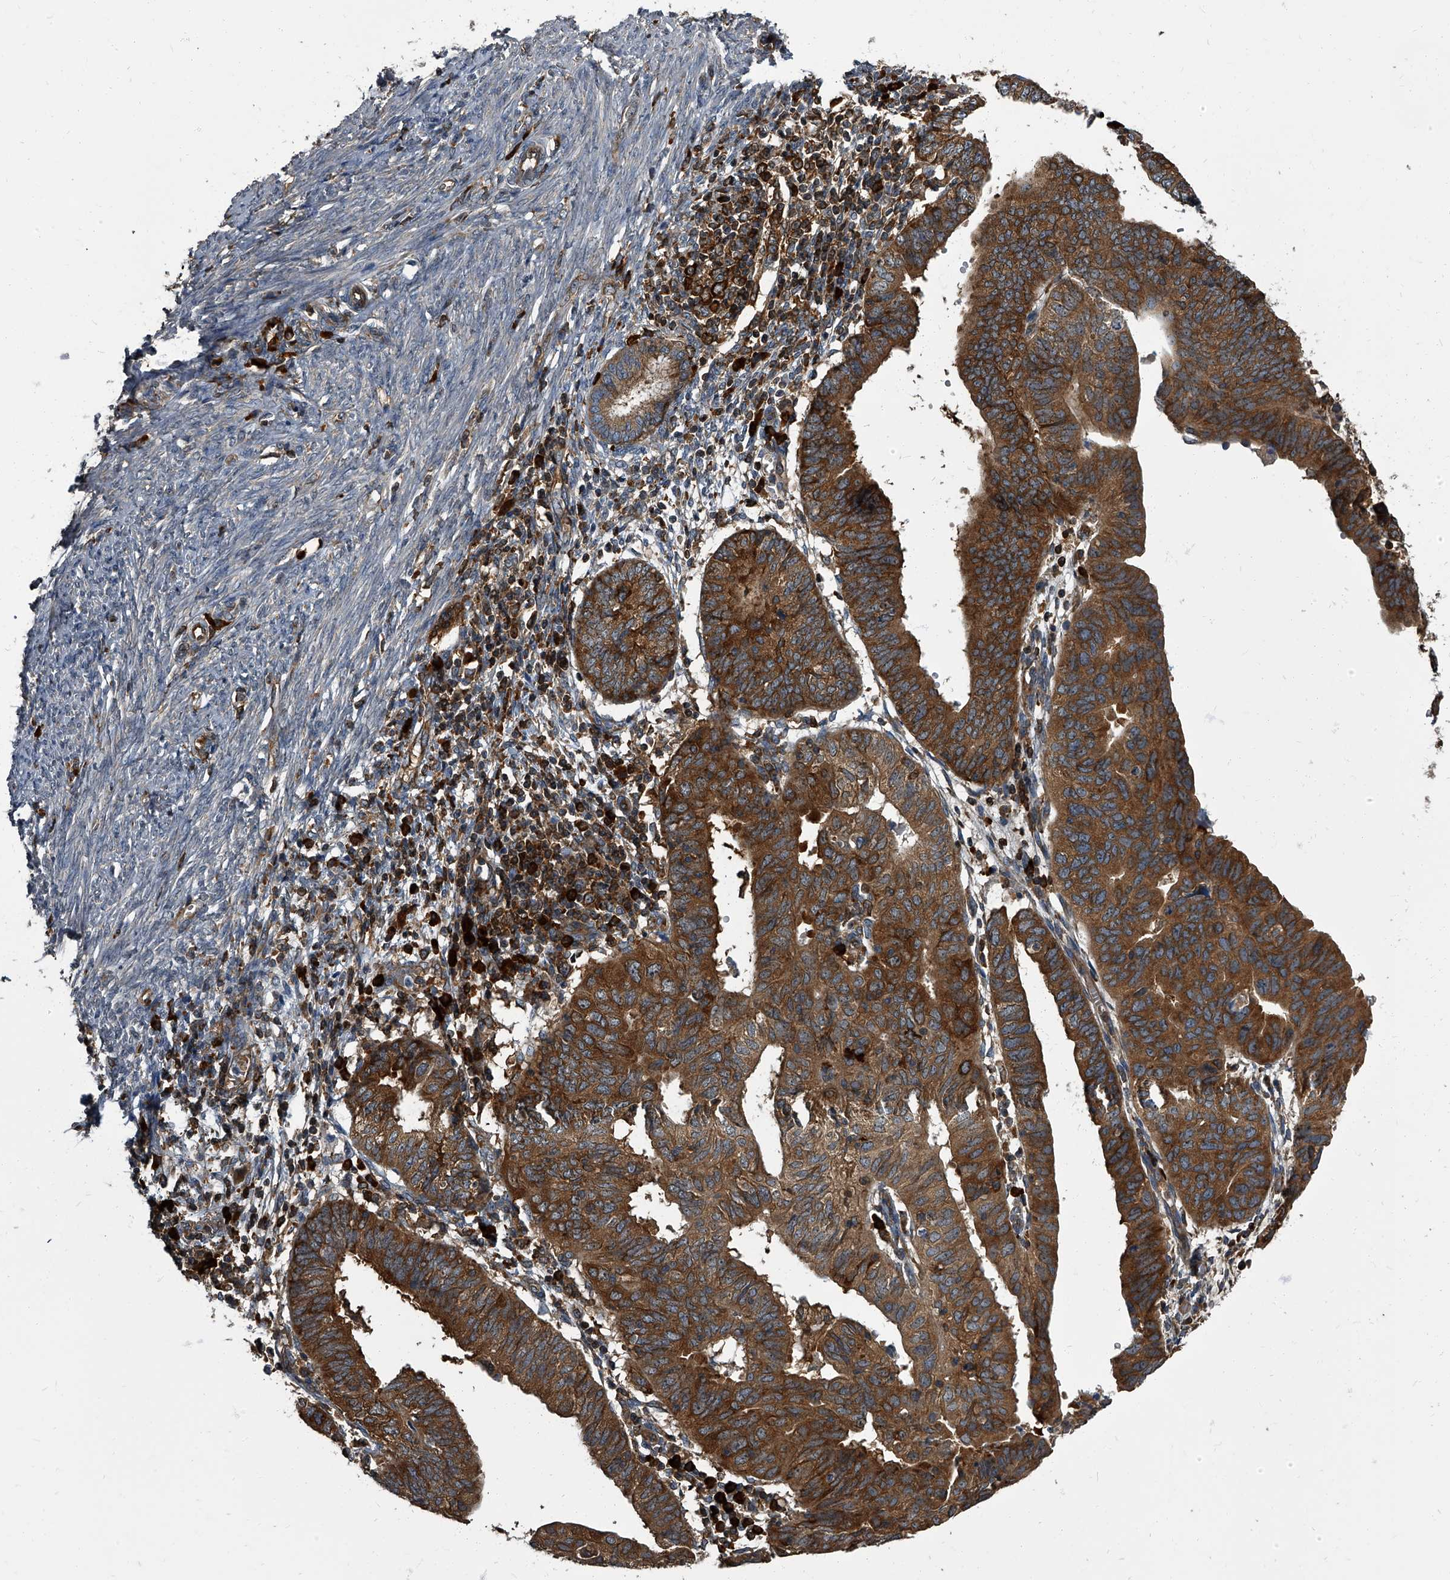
{"staining": {"intensity": "strong", "quantity": ">75%", "location": "cytoplasmic/membranous"}, "tissue": "endometrial cancer", "cell_type": "Tumor cells", "image_type": "cancer", "snomed": [{"axis": "morphology", "description": "Adenocarcinoma, NOS"}, {"axis": "topography", "description": "Uterus"}], "caption": "Immunohistochemistry of human adenocarcinoma (endometrial) reveals high levels of strong cytoplasmic/membranous positivity in about >75% of tumor cells.", "gene": "CDV3", "patient": {"sex": "female", "age": 77}}